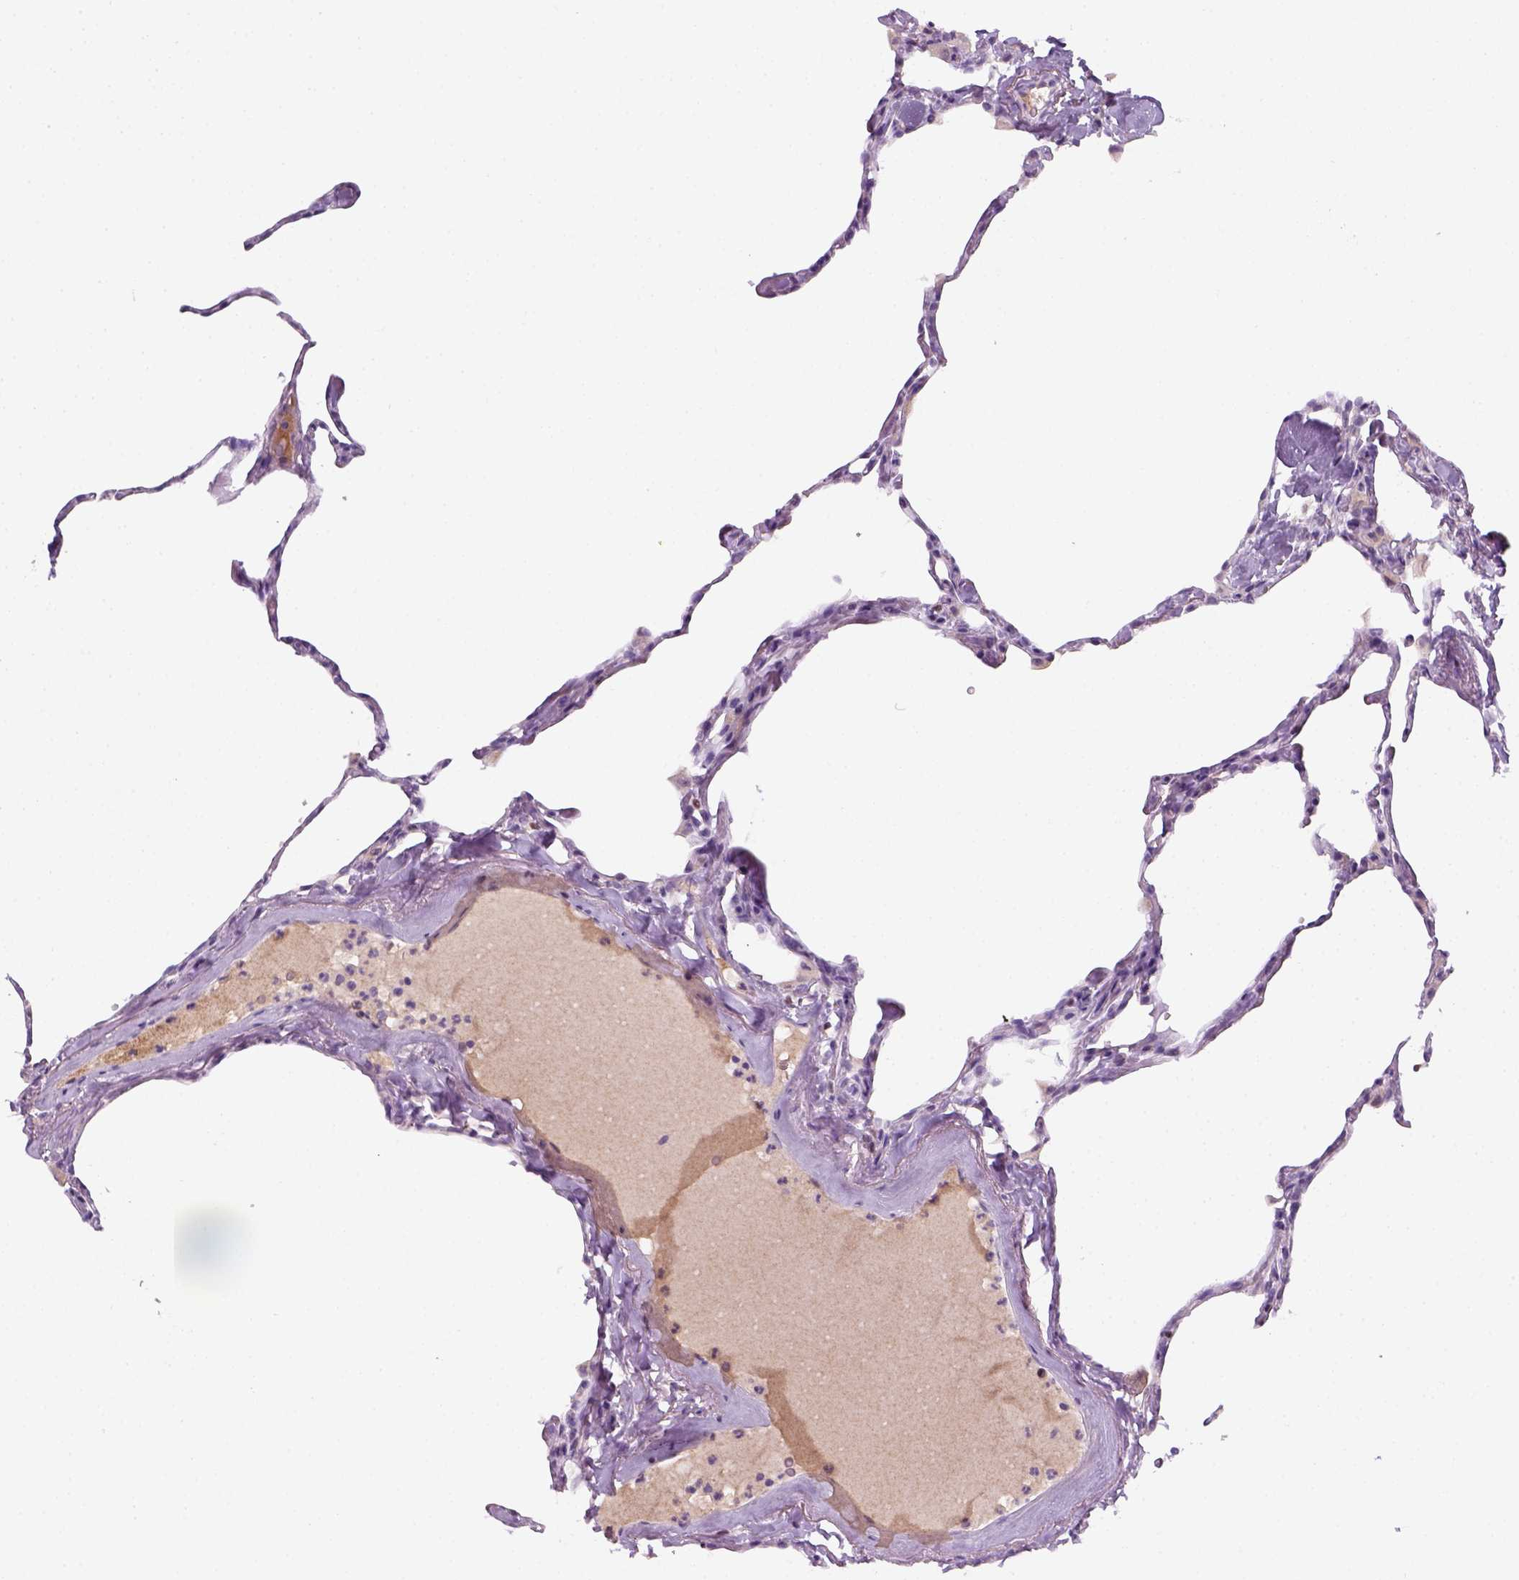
{"staining": {"intensity": "negative", "quantity": "none", "location": "none"}, "tissue": "lung", "cell_type": "Alveolar cells", "image_type": "normal", "snomed": [{"axis": "morphology", "description": "Normal tissue, NOS"}, {"axis": "topography", "description": "Lung"}], "caption": "Immunohistochemistry of normal human lung shows no staining in alveolar cells. The staining is performed using DAB brown chromogen with nuclei counter-stained in using hematoxylin.", "gene": "GFI1B", "patient": {"sex": "male", "age": 65}}